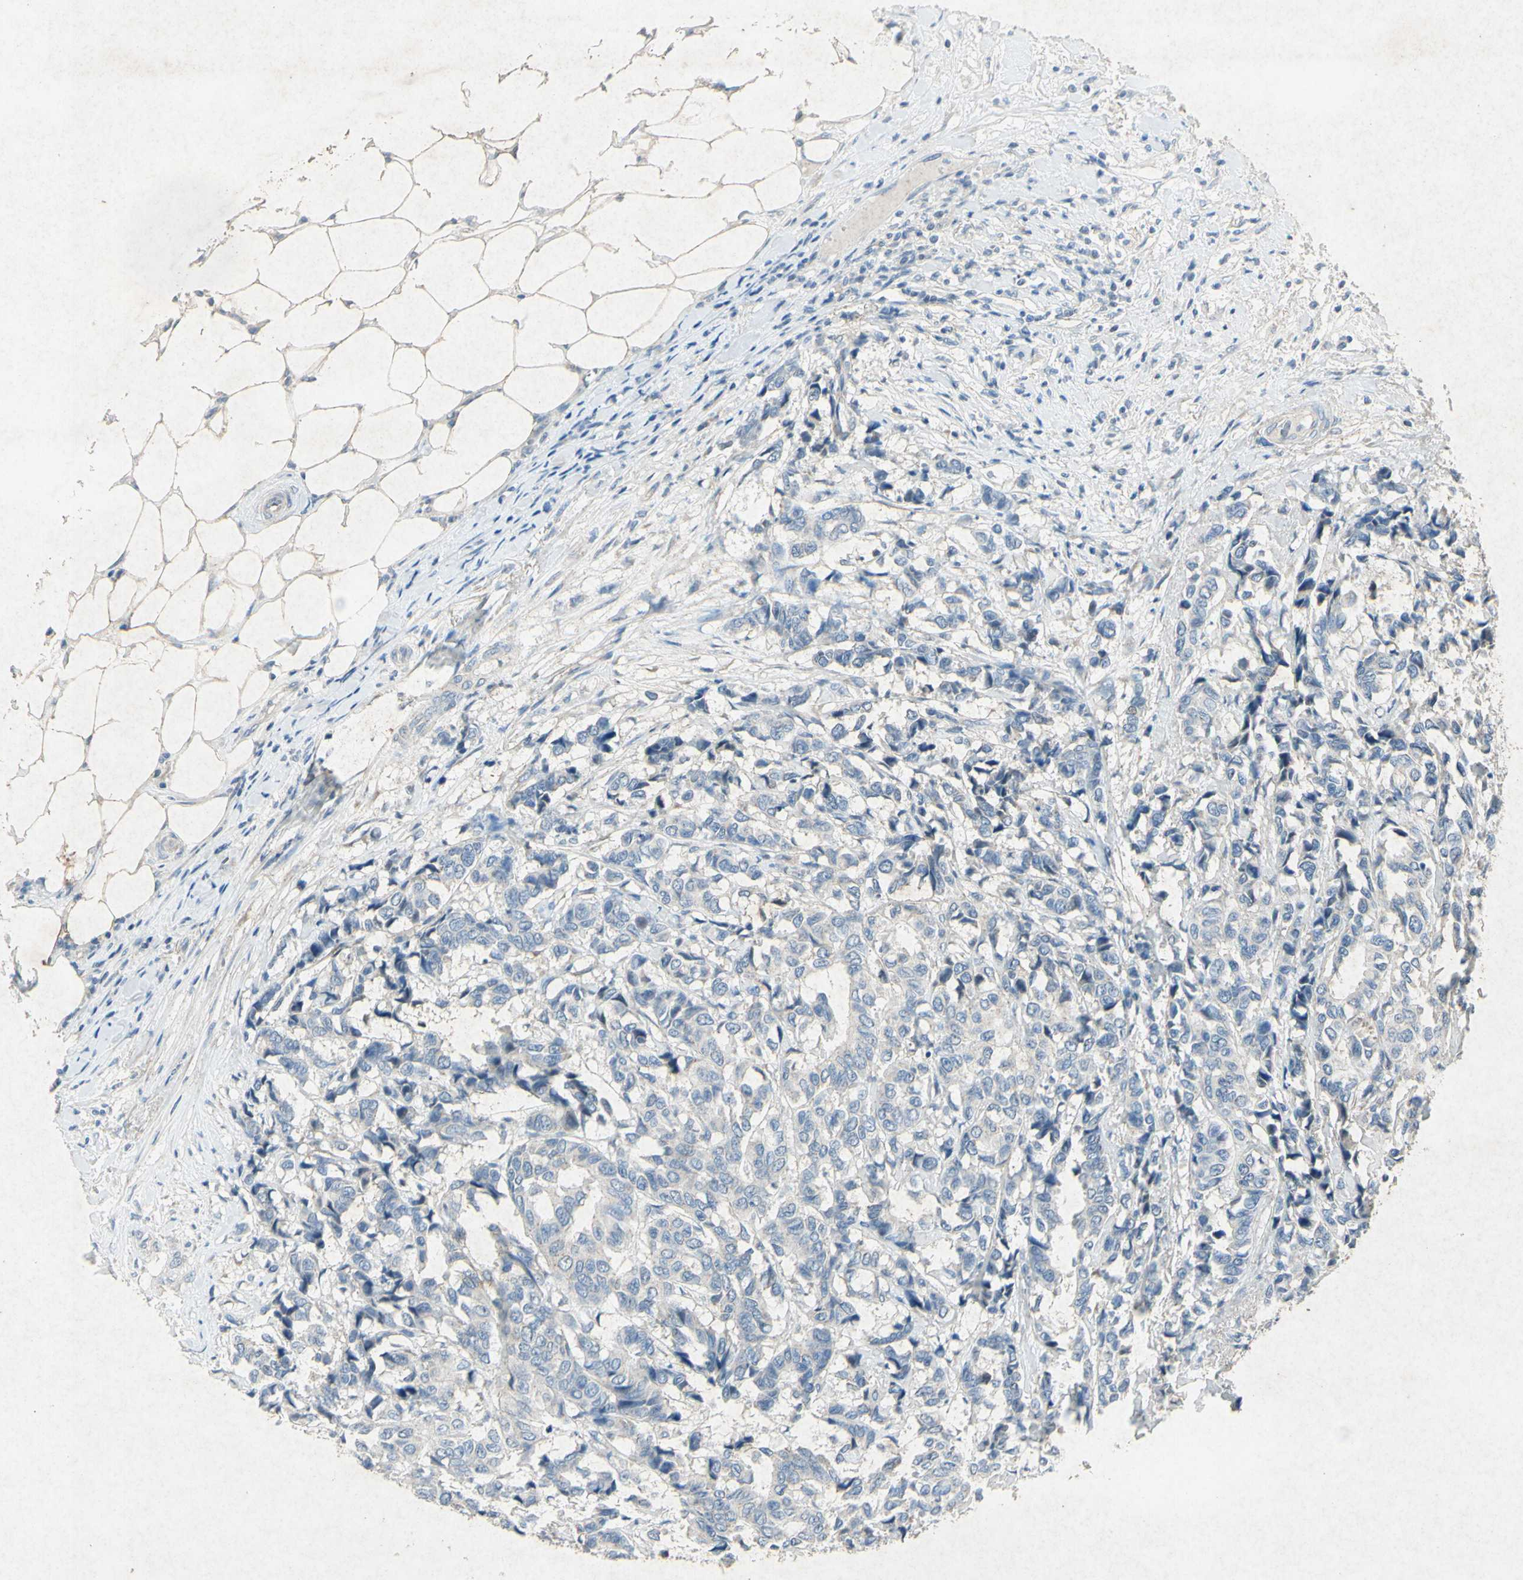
{"staining": {"intensity": "negative", "quantity": "none", "location": "none"}, "tissue": "breast cancer", "cell_type": "Tumor cells", "image_type": "cancer", "snomed": [{"axis": "morphology", "description": "Duct carcinoma"}, {"axis": "topography", "description": "Breast"}], "caption": "Immunohistochemistry micrograph of neoplastic tissue: breast invasive ductal carcinoma stained with DAB (3,3'-diaminobenzidine) displays no significant protein staining in tumor cells.", "gene": "SNAP91", "patient": {"sex": "female", "age": 87}}